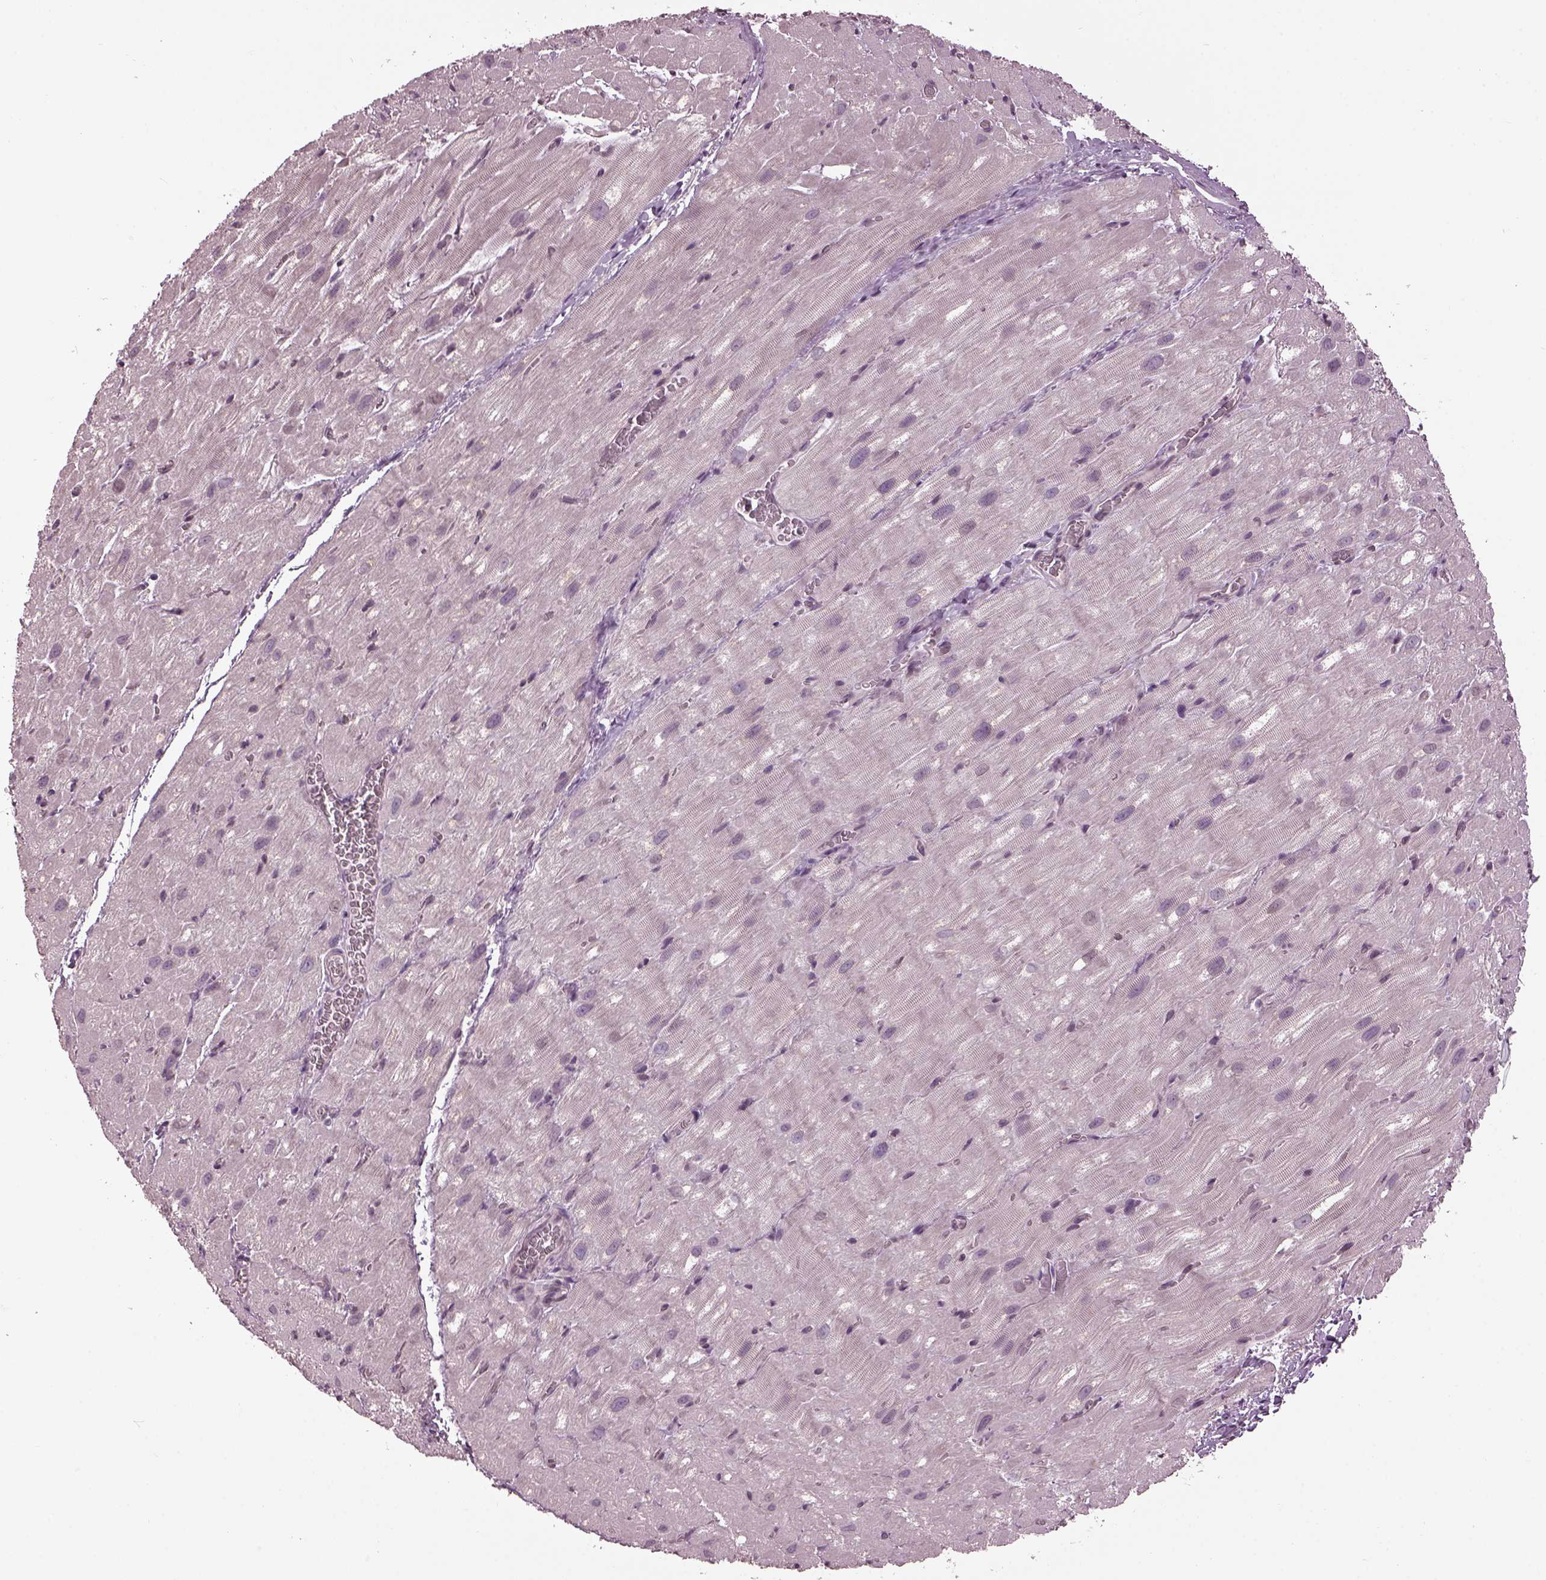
{"staining": {"intensity": "negative", "quantity": "none", "location": "none"}, "tissue": "heart muscle", "cell_type": "Cardiomyocytes", "image_type": "normal", "snomed": [{"axis": "morphology", "description": "Normal tissue, NOS"}, {"axis": "topography", "description": "Heart"}], "caption": "IHC histopathology image of benign heart muscle: human heart muscle stained with DAB displays no significant protein positivity in cardiomyocytes. (Stains: DAB (3,3'-diaminobenzidine) immunohistochemistry (IHC) with hematoxylin counter stain, Microscopy: brightfield microscopy at high magnification).", "gene": "GAL", "patient": {"sex": "male", "age": 61}}